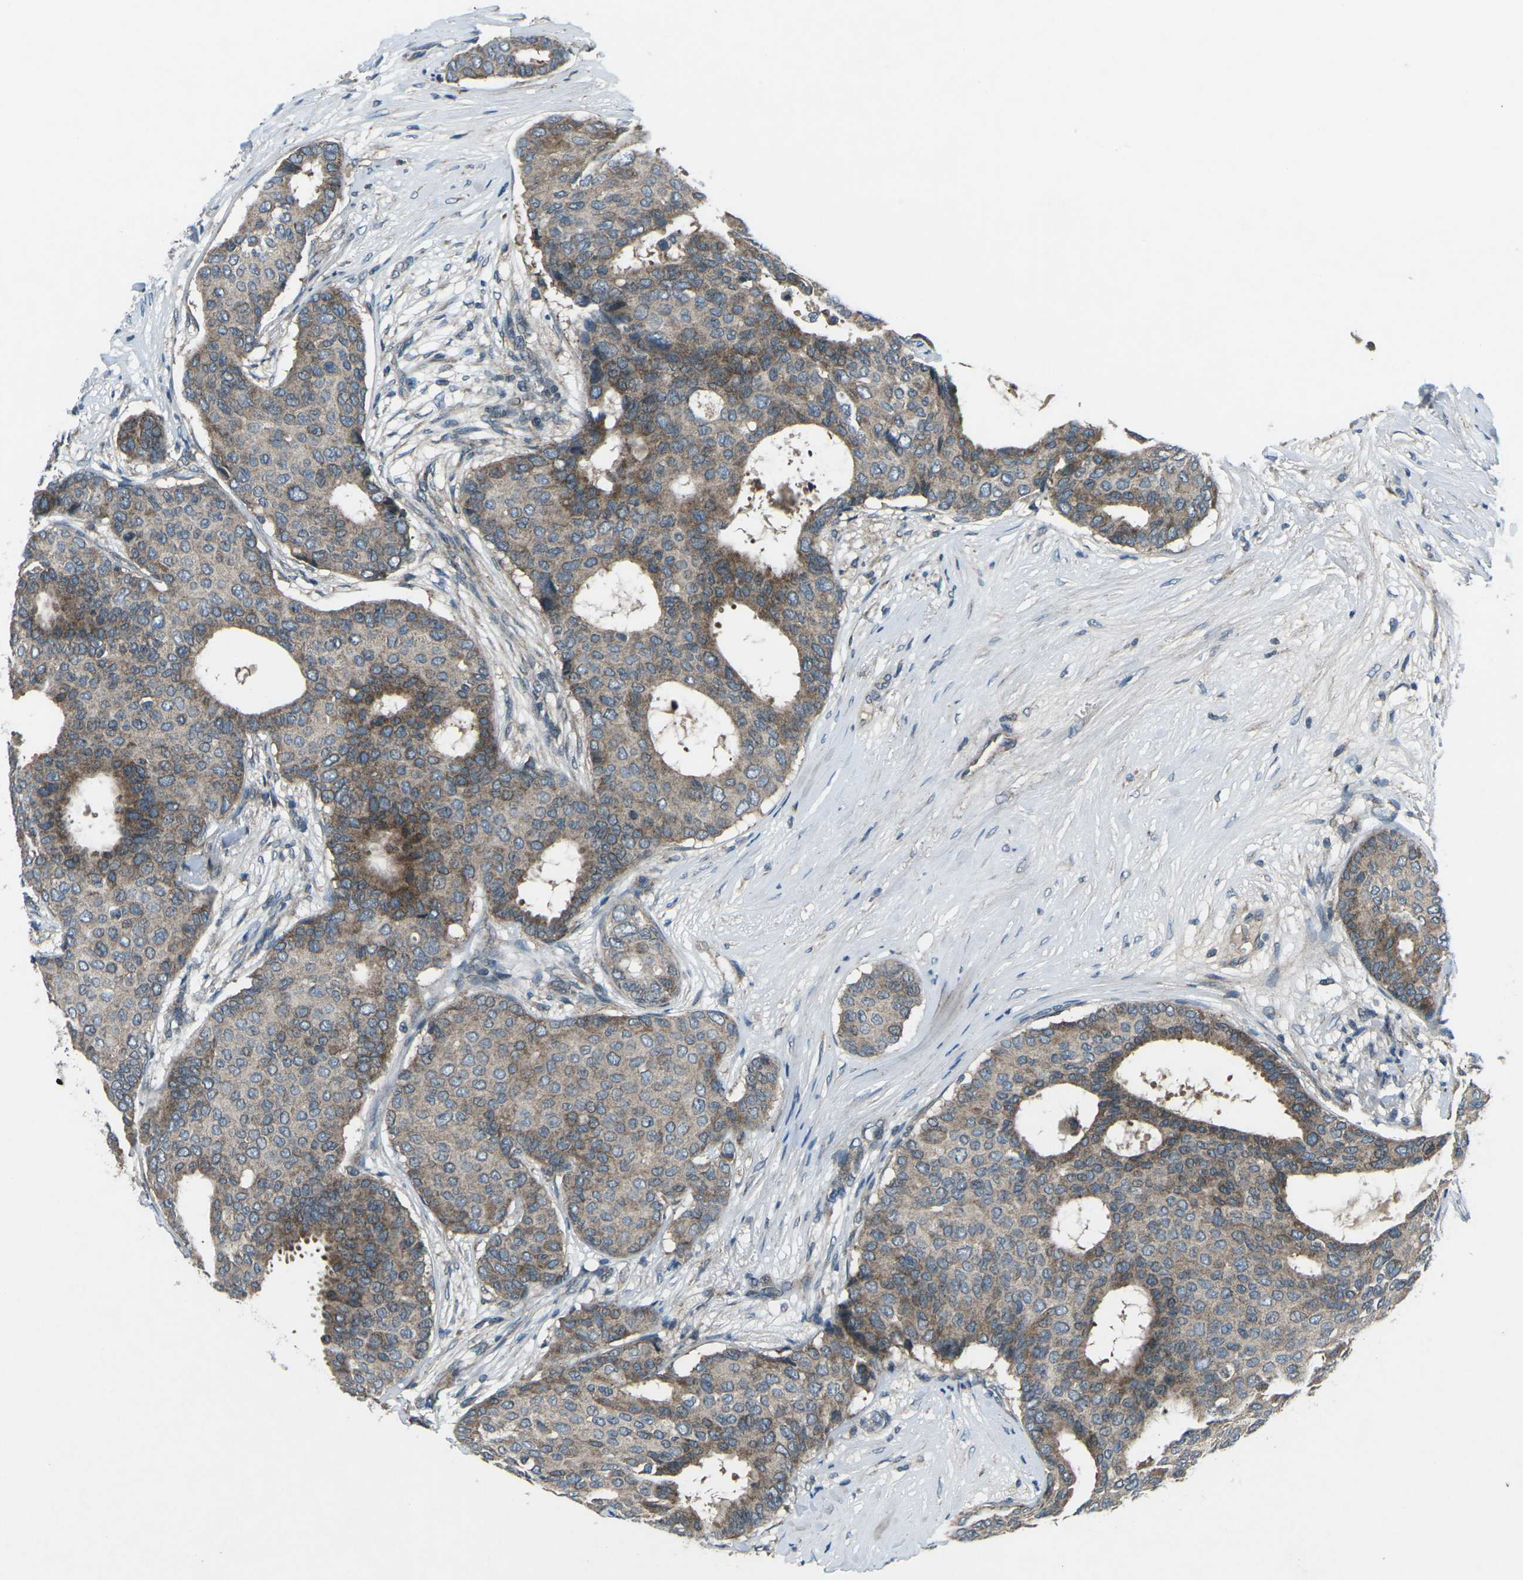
{"staining": {"intensity": "moderate", "quantity": ">75%", "location": "cytoplasmic/membranous"}, "tissue": "breast cancer", "cell_type": "Tumor cells", "image_type": "cancer", "snomed": [{"axis": "morphology", "description": "Duct carcinoma"}, {"axis": "topography", "description": "Breast"}], "caption": "The immunohistochemical stain highlights moderate cytoplasmic/membranous staining in tumor cells of breast cancer (infiltrating ductal carcinoma) tissue.", "gene": "CDK16", "patient": {"sex": "female", "age": 75}}